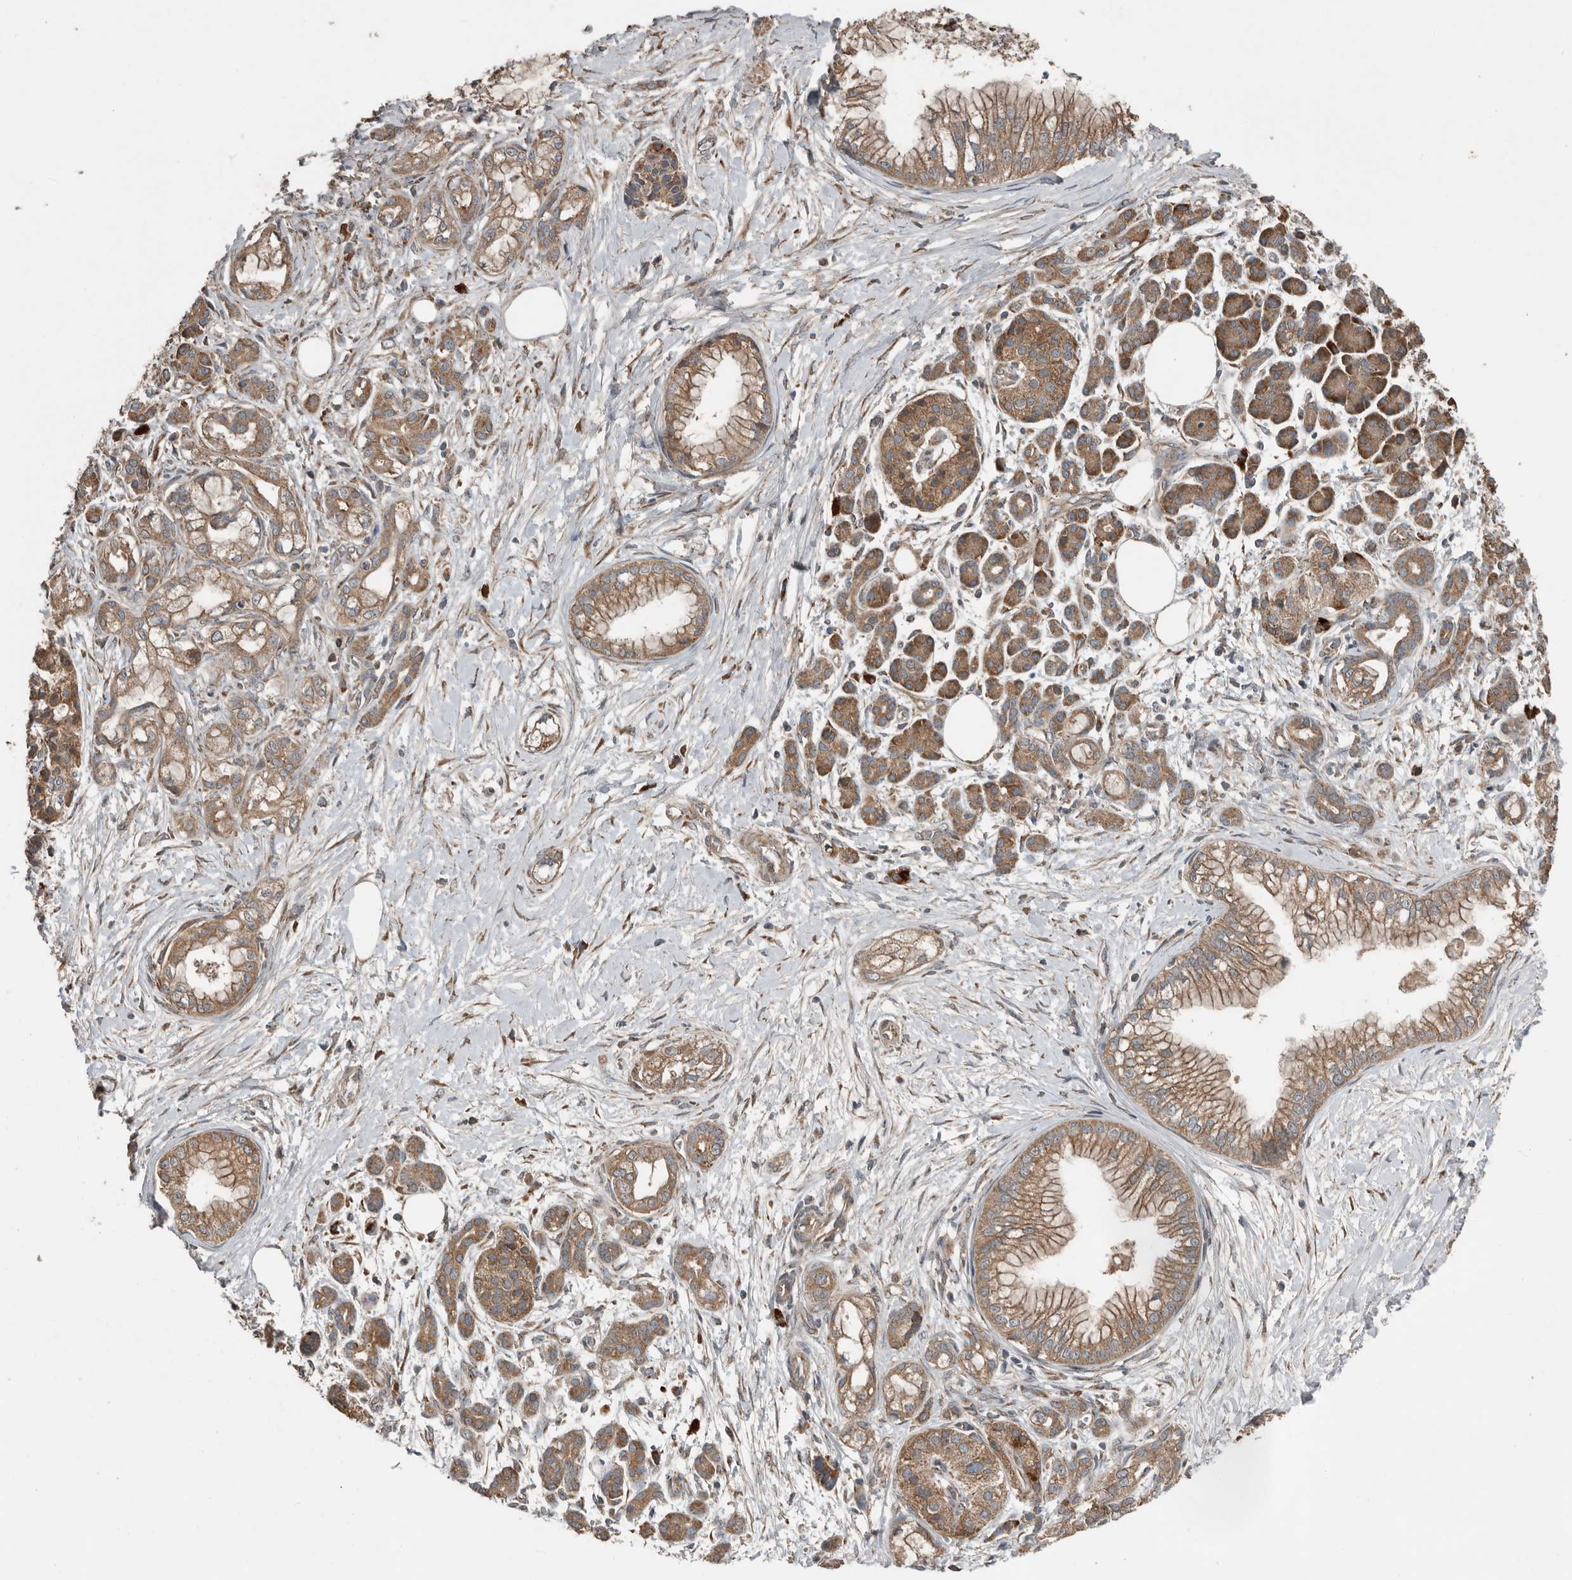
{"staining": {"intensity": "moderate", "quantity": ">75%", "location": "cytoplasmic/membranous"}, "tissue": "pancreatic cancer", "cell_type": "Tumor cells", "image_type": "cancer", "snomed": [{"axis": "morphology", "description": "Adenocarcinoma, NOS"}, {"axis": "topography", "description": "Pancreas"}], "caption": "Protein analysis of pancreatic adenocarcinoma tissue shows moderate cytoplasmic/membranous expression in approximately >75% of tumor cells.", "gene": "RNF207", "patient": {"sex": "male", "age": 68}}